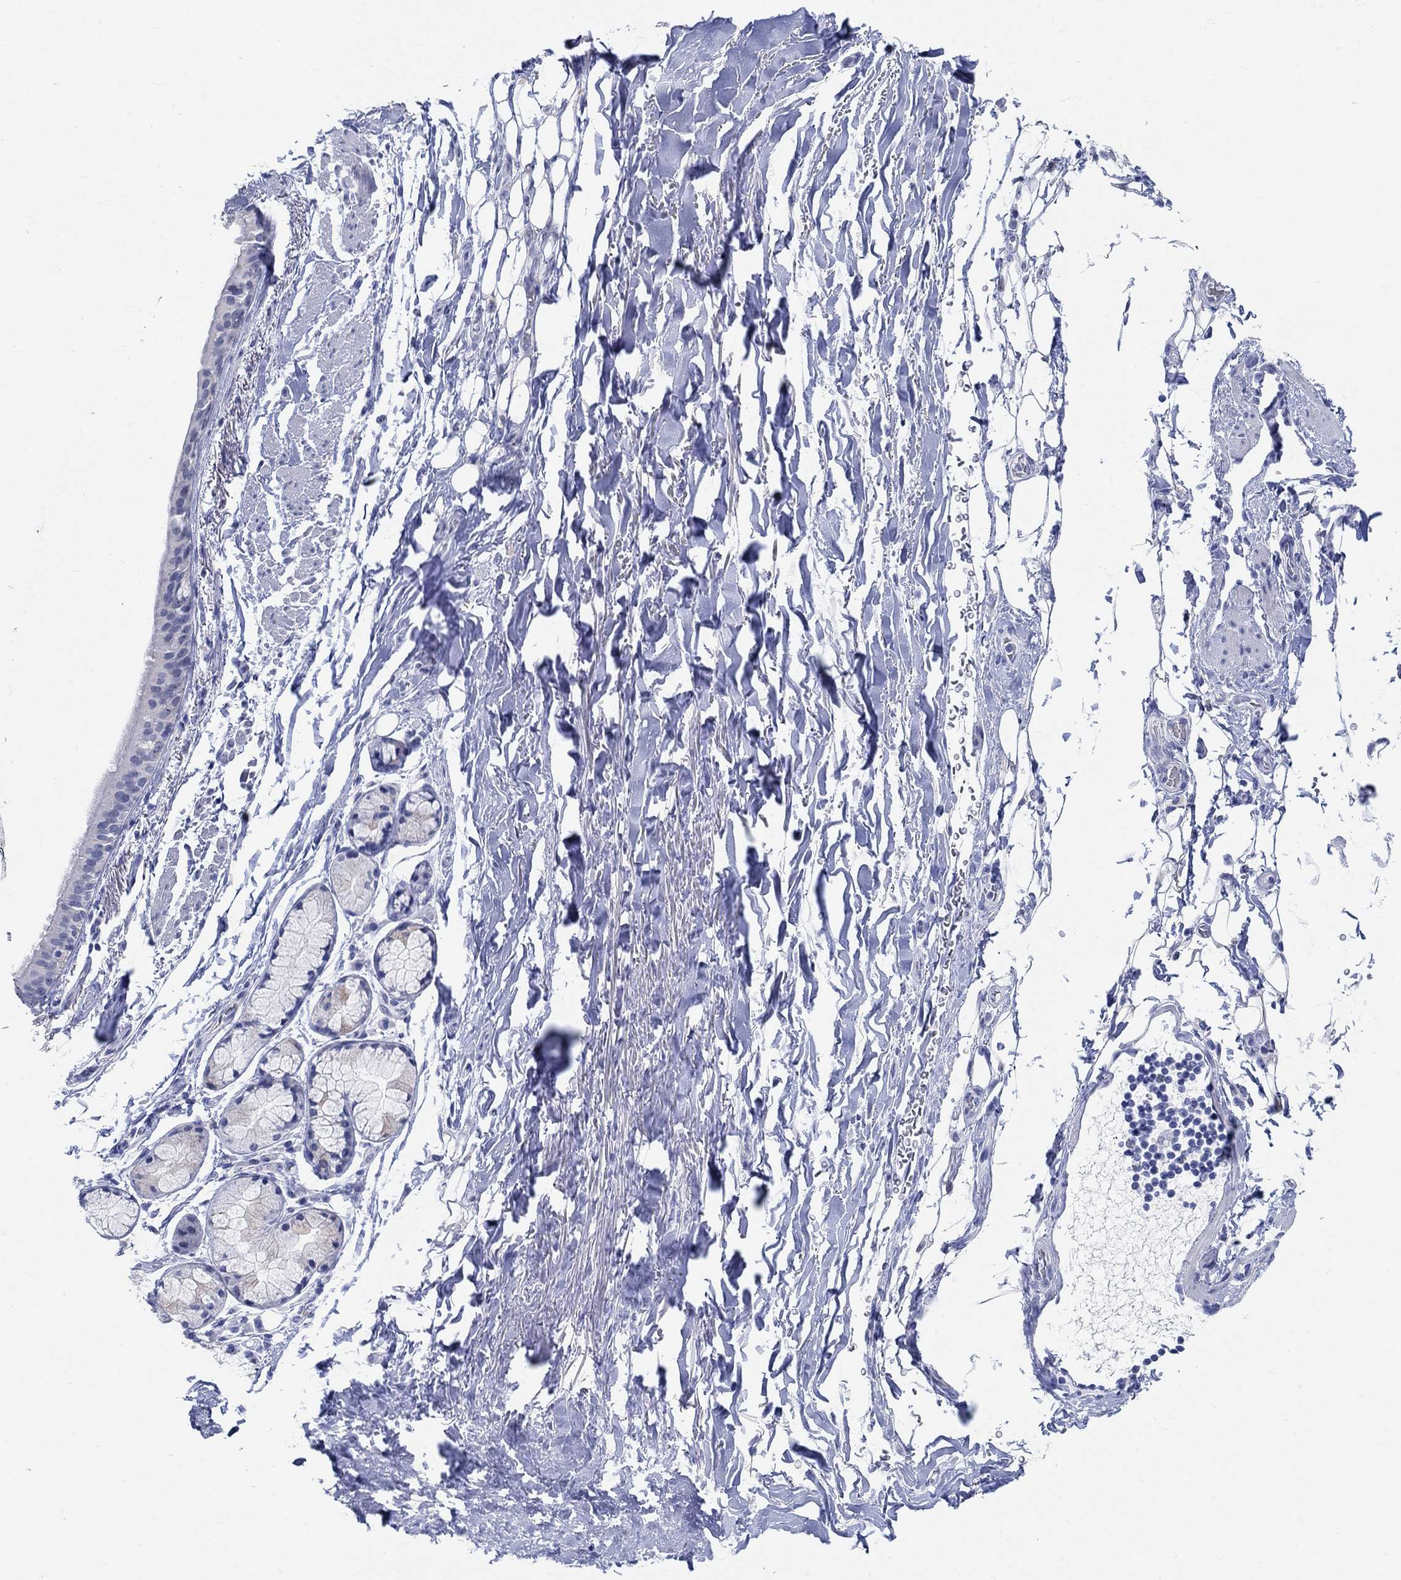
{"staining": {"intensity": "negative", "quantity": "none", "location": "none"}, "tissue": "bronchus", "cell_type": "Respiratory epithelial cells", "image_type": "normal", "snomed": [{"axis": "morphology", "description": "Normal tissue, NOS"}, {"axis": "morphology", "description": "Squamous cell carcinoma, NOS"}, {"axis": "topography", "description": "Bronchus"}, {"axis": "topography", "description": "Lung"}], "caption": "Immunohistochemical staining of unremarkable bronchus demonstrates no significant positivity in respiratory epithelial cells. The staining is performed using DAB brown chromogen with nuclei counter-stained in using hematoxylin.", "gene": "GRIA3", "patient": {"sex": "male", "age": 69}}